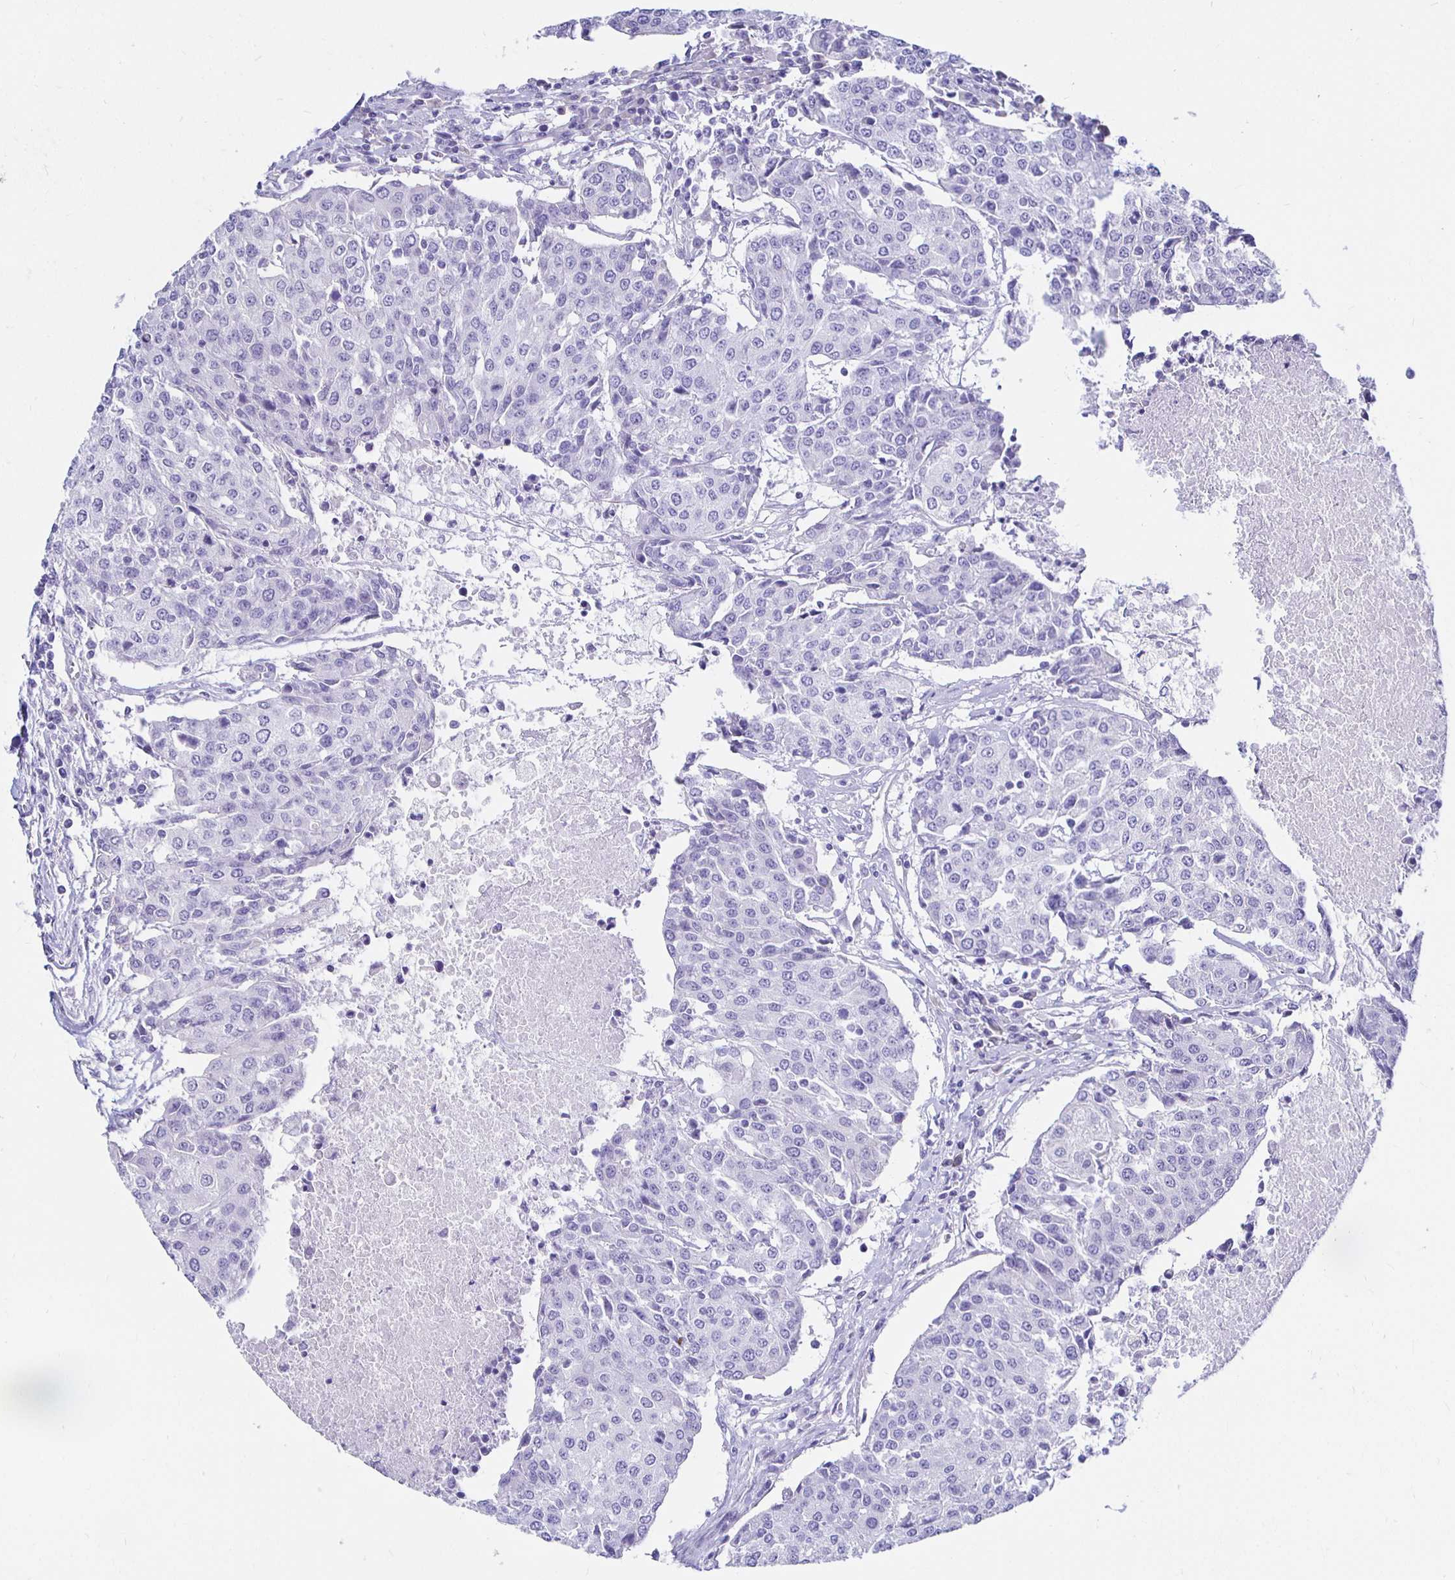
{"staining": {"intensity": "negative", "quantity": "none", "location": "none"}, "tissue": "urothelial cancer", "cell_type": "Tumor cells", "image_type": "cancer", "snomed": [{"axis": "morphology", "description": "Urothelial carcinoma, High grade"}, {"axis": "topography", "description": "Urinary bladder"}], "caption": "Tumor cells show no significant positivity in high-grade urothelial carcinoma.", "gene": "UMOD", "patient": {"sex": "female", "age": 85}}